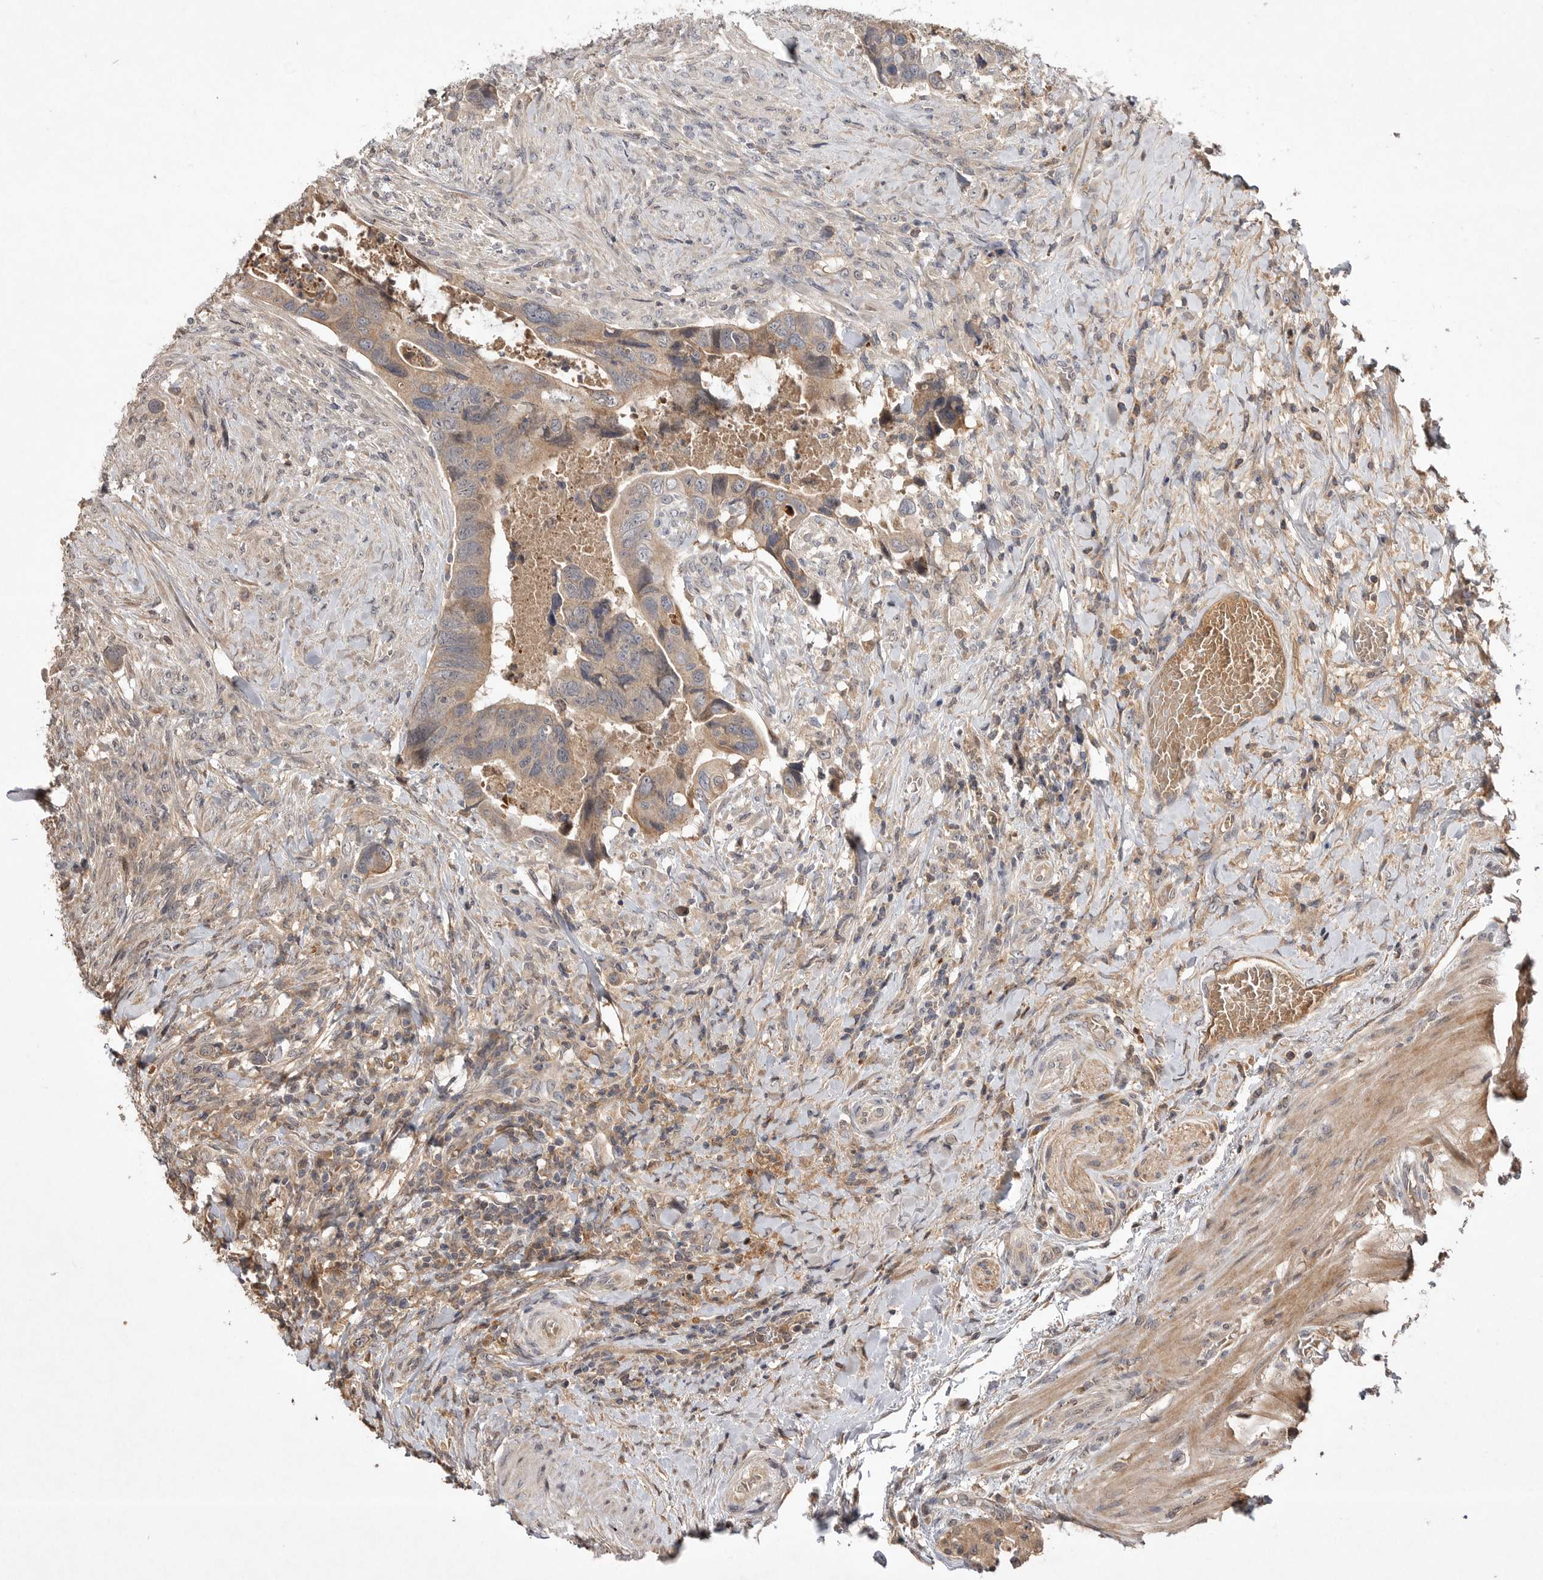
{"staining": {"intensity": "weak", "quantity": ">75%", "location": "cytoplasmic/membranous"}, "tissue": "colorectal cancer", "cell_type": "Tumor cells", "image_type": "cancer", "snomed": [{"axis": "morphology", "description": "Adenocarcinoma, NOS"}, {"axis": "topography", "description": "Rectum"}], "caption": "Protein expression analysis of colorectal cancer (adenocarcinoma) reveals weak cytoplasmic/membranous staining in about >75% of tumor cells.", "gene": "VN1R4", "patient": {"sex": "male", "age": 63}}